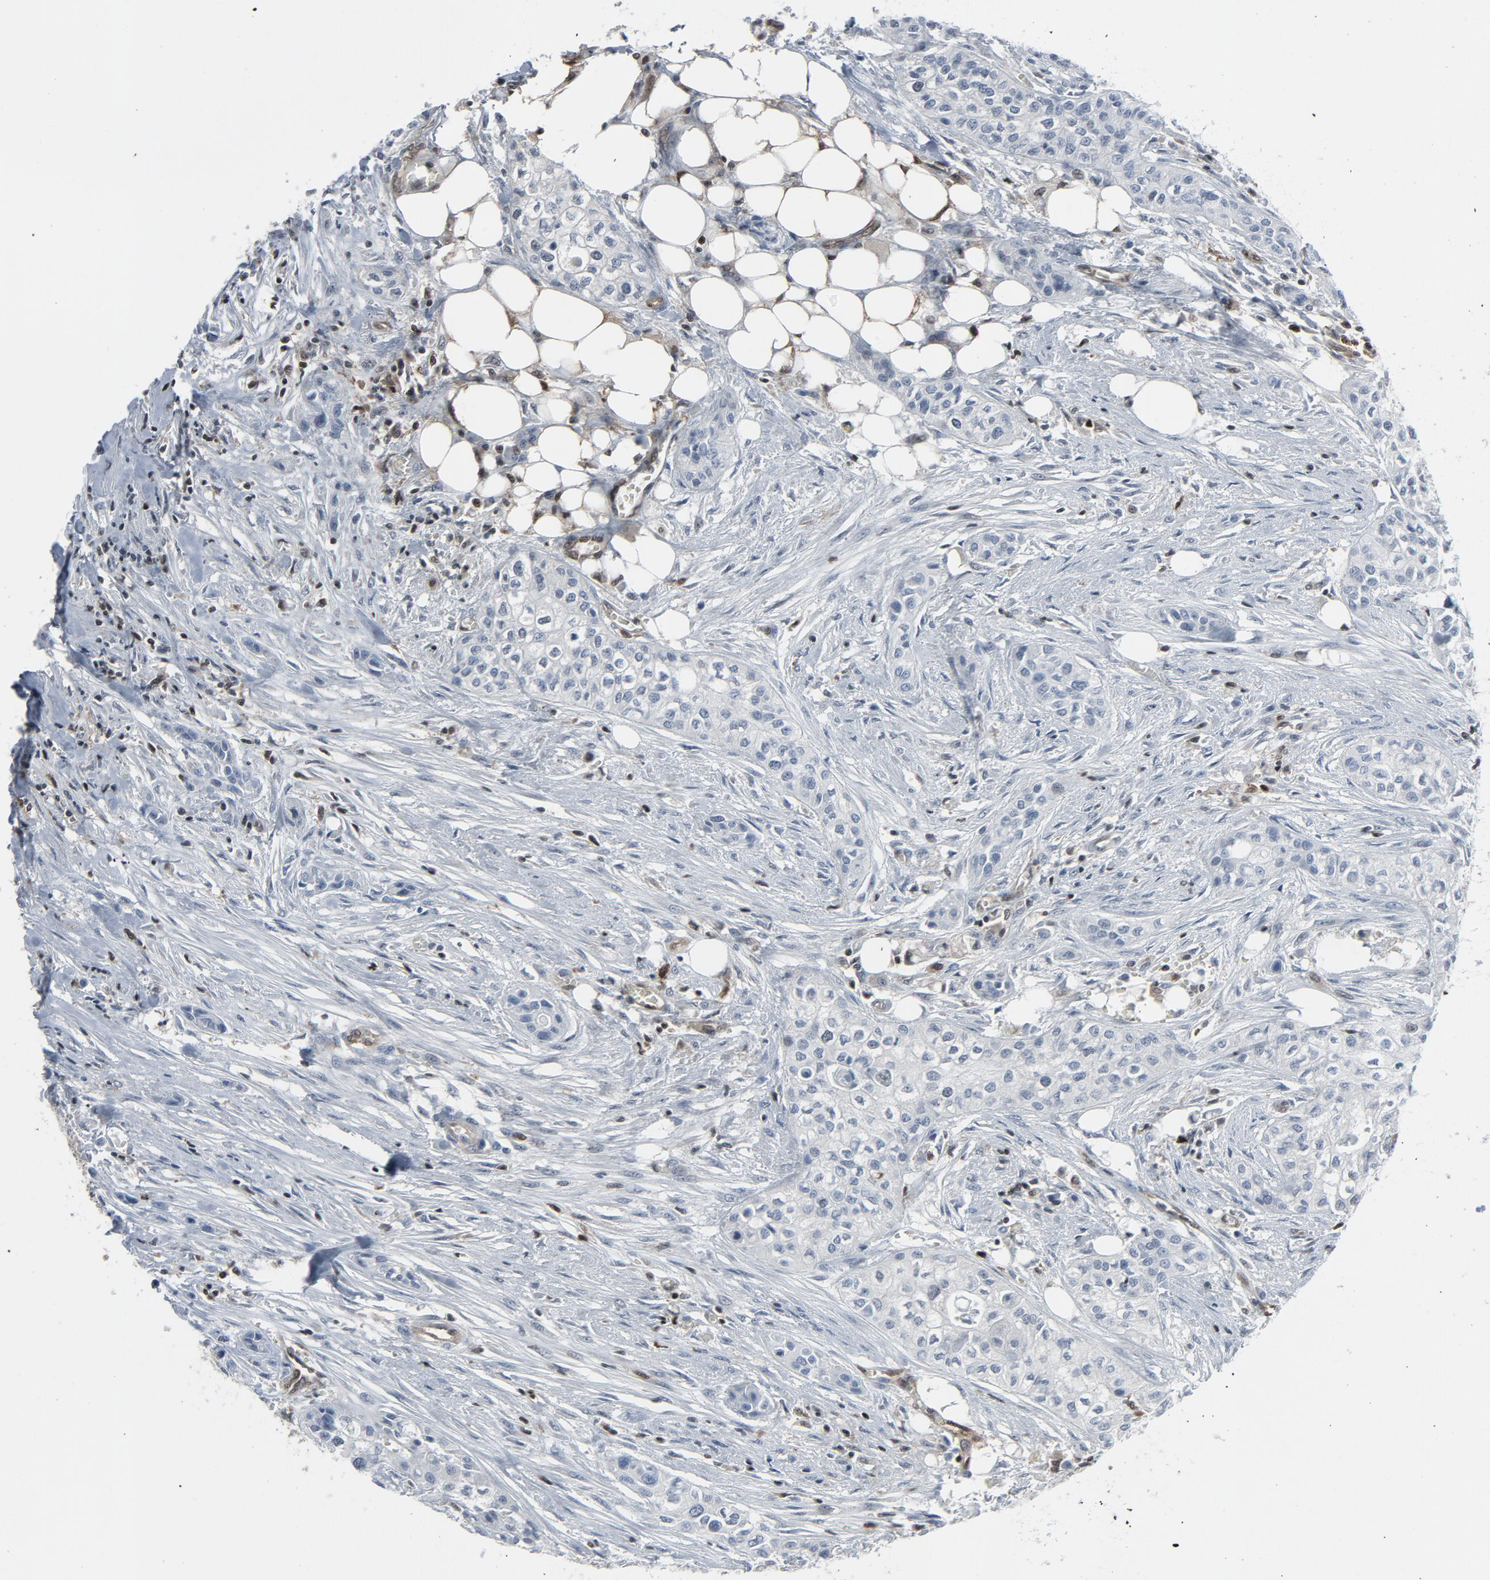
{"staining": {"intensity": "negative", "quantity": "none", "location": "none"}, "tissue": "urothelial cancer", "cell_type": "Tumor cells", "image_type": "cancer", "snomed": [{"axis": "morphology", "description": "Urothelial carcinoma, High grade"}, {"axis": "topography", "description": "Urinary bladder"}], "caption": "High magnification brightfield microscopy of urothelial cancer stained with DAB (brown) and counterstained with hematoxylin (blue): tumor cells show no significant staining.", "gene": "STAT5A", "patient": {"sex": "male", "age": 74}}